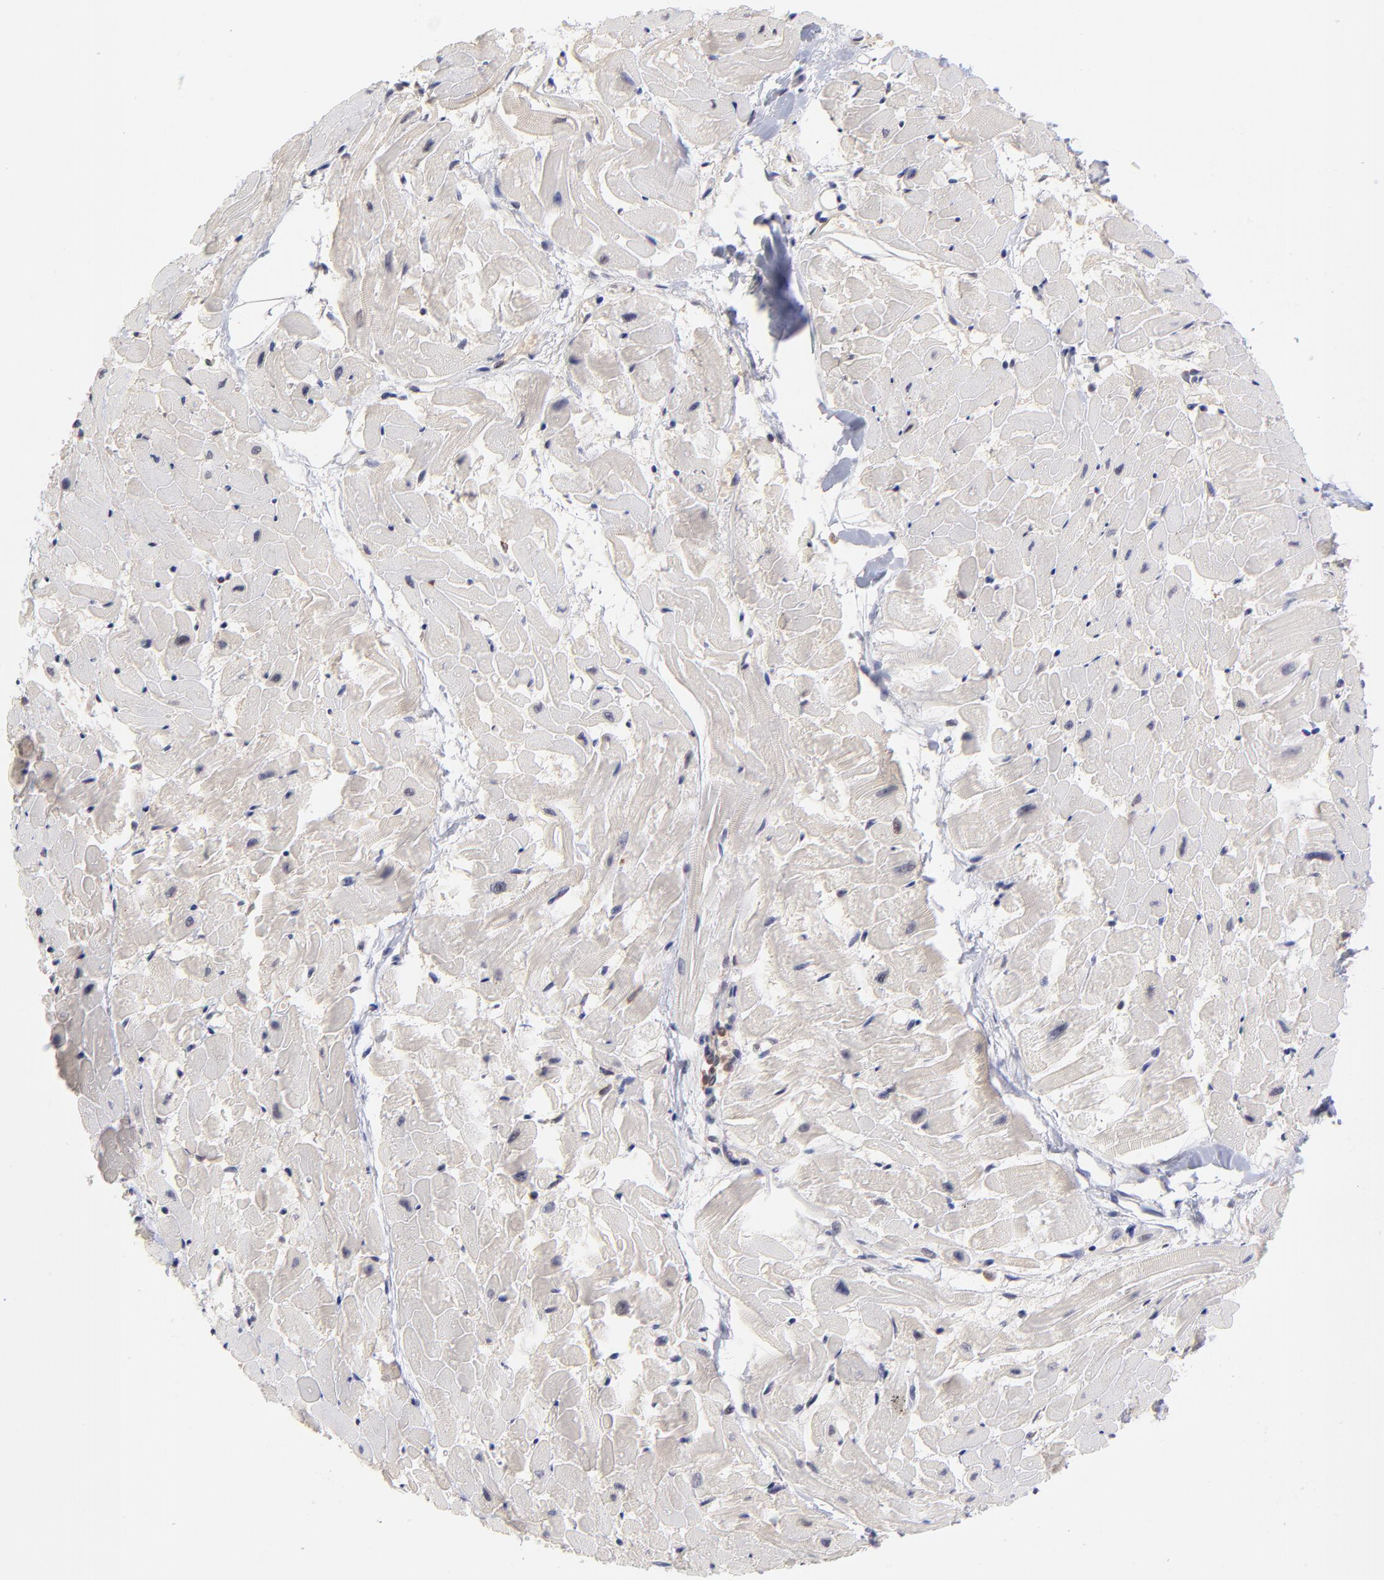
{"staining": {"intensity": "moderate", "quantity": ">75%", "location": "nuclear"}, "tissue": "heart muscle", "cell_type": "Cardiomyocytes", "image_type": "normal", "snomed": [{"axis": "morphology", "description": "Normal tissue, NOS"}, {"axis": "topography", "description": "Heart"}], "caption": "This micrograph exhibits IHC staining of unremarkable human heart muscle, with medium moderate nuclear expression in approximately >75% of cardiomyocytes.", "gene": "UBE2E2", "patient": {"sex": "female", "age": 19}}